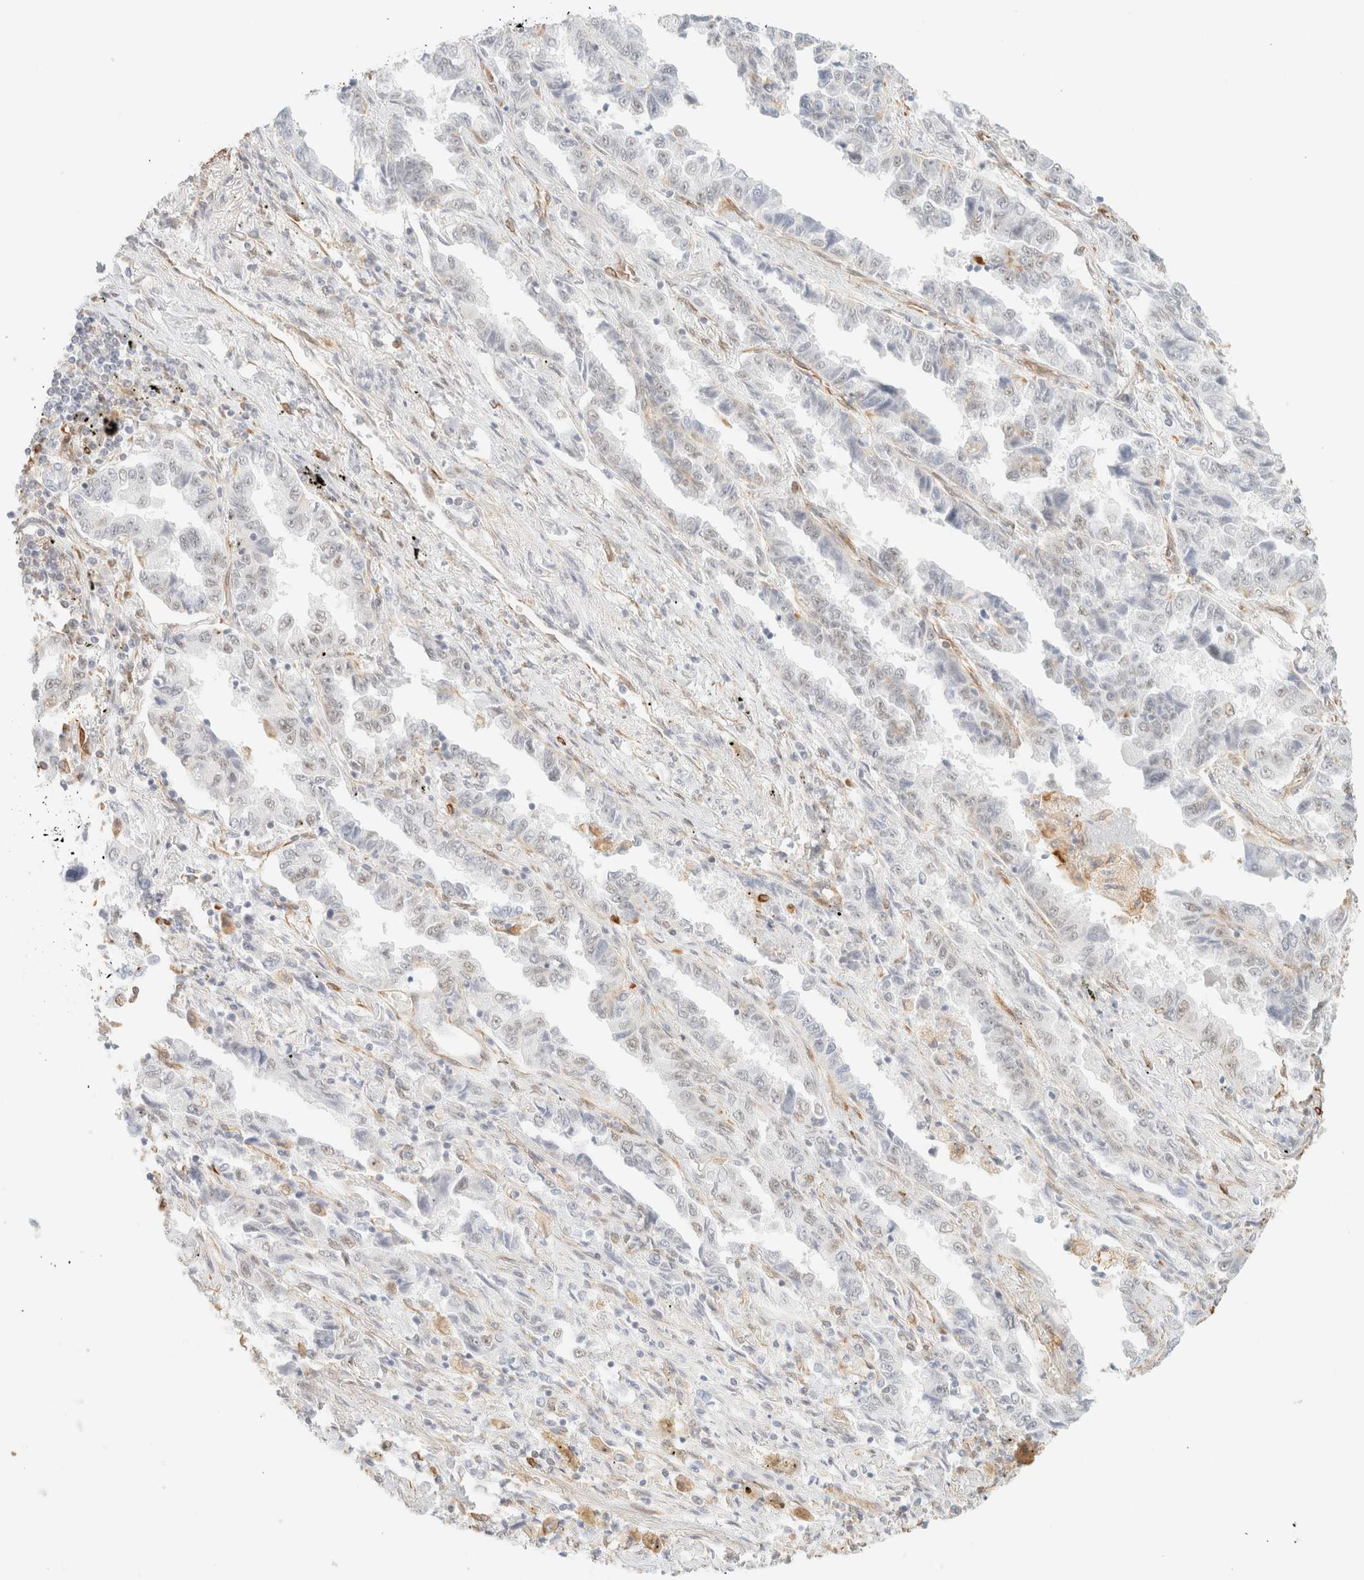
{"staining": {"intensity": "negative", "quantity": "none", "location": "none"}, "tissue": "lung cancer", "cell_type": "Tumor cells", "image_type": "cancer", "snomed": [{"axis": "morphology", "description": "Adenocarcinoma, NOS"}, {"axis": "topography", "description": "Lung"}], "caption": "A photomicrograph of lung cancer stained for a protein displays no brown staining in tumor cells.", "gene": "ZSCAN18", "patient": {"sex": "female", "age": 51}}